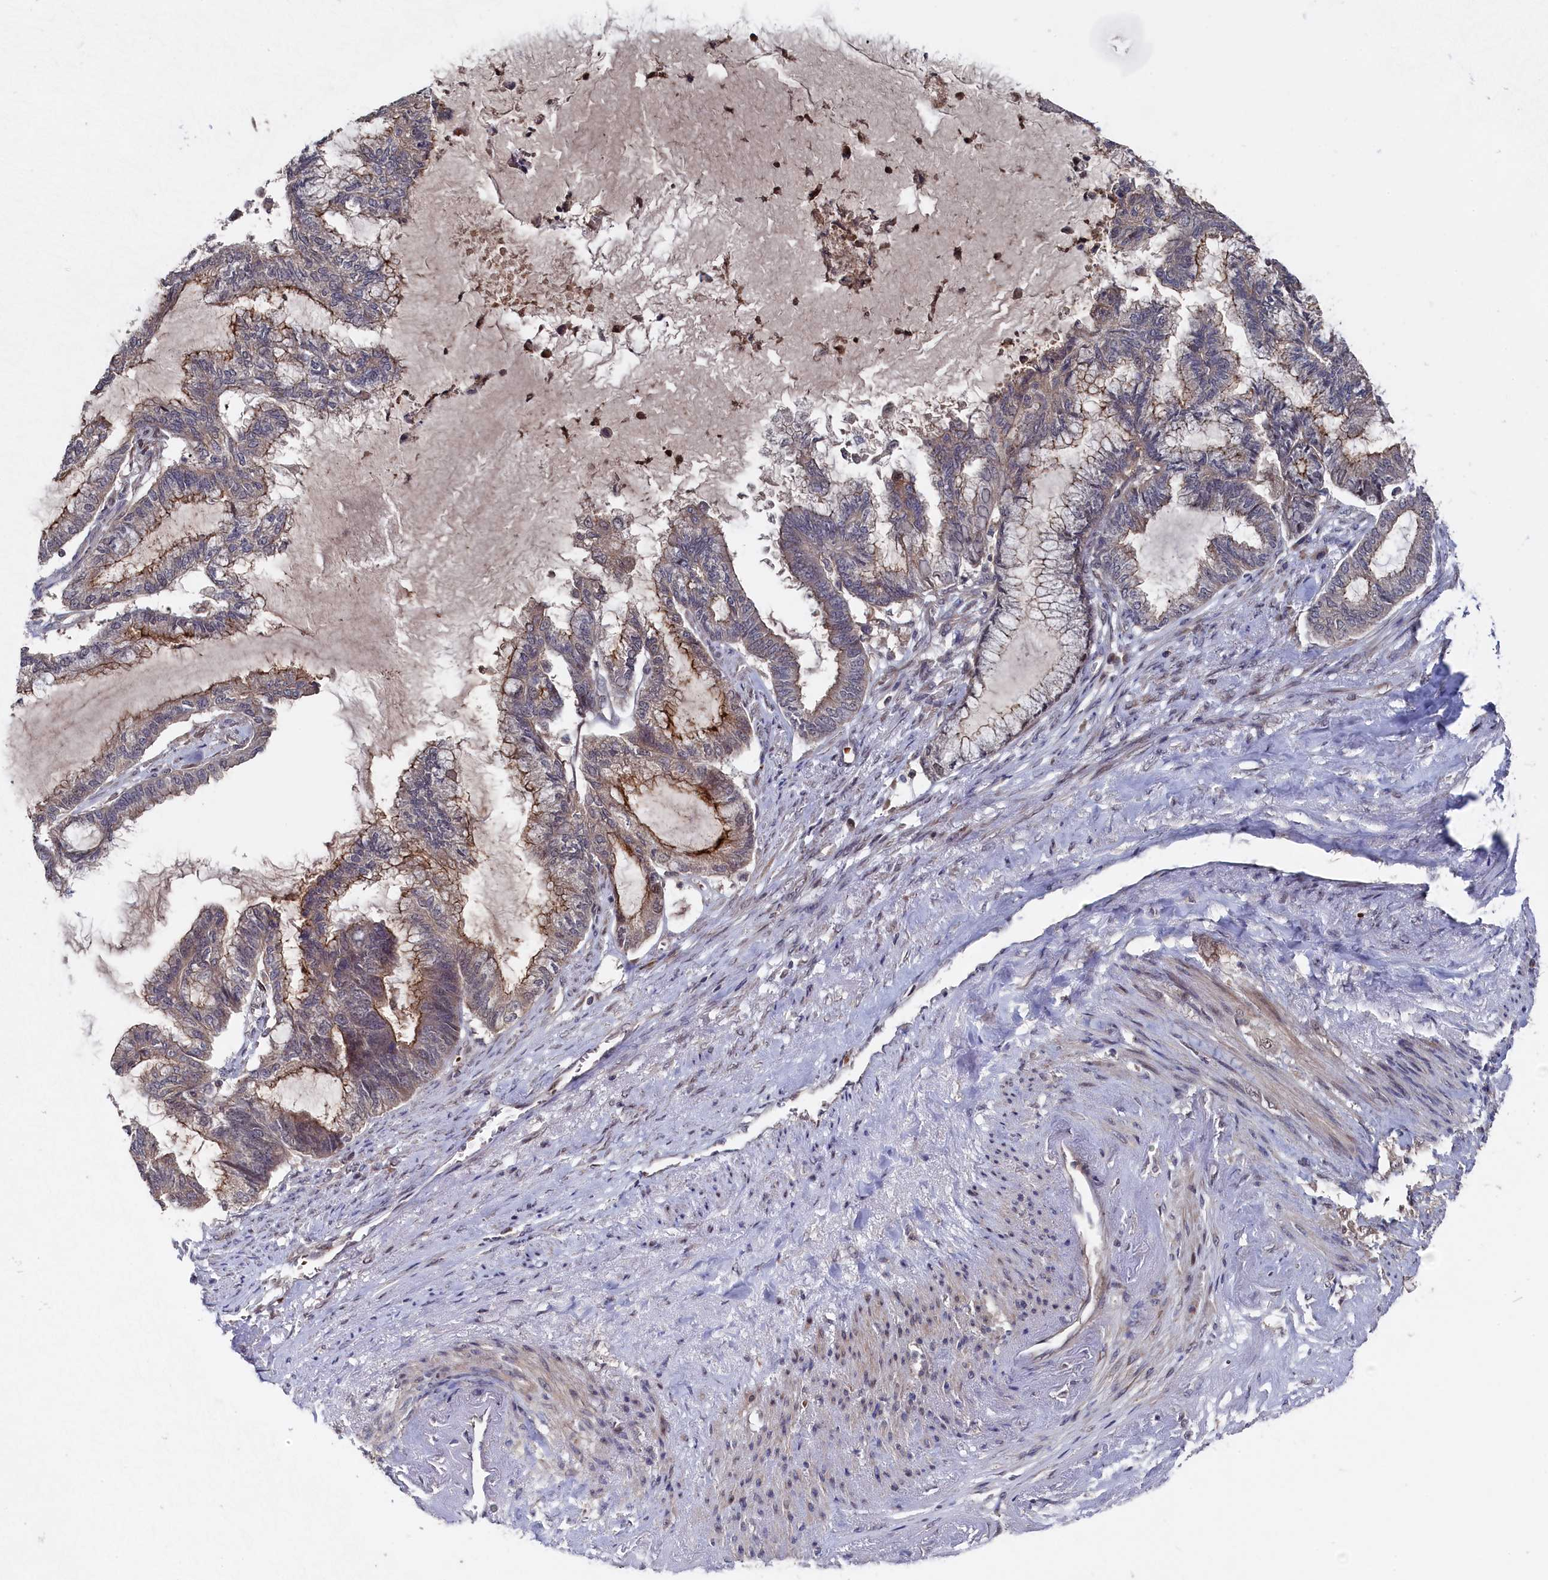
{"staining": {"intensity": "moderate", "quantity": "25%-75%", "location": "cytoplasmic/membranous"}, "tissue": "endometrial cancer", "cell_type": "Tumor cells", "image_type": "cancer", "snomed": [{"axis": "morphology", "description": "Adenocarcinoma, NOS"}, {"axis": "topography", "description": "Endometrium"}], "caption": "This is a histology image of immunohistochemistry (IHC) staining of adenocarcinoma (endometrial), which shows moderate staining in the cytoplasmic/membranous of tumor cells.", "gene": "TMC5", "patient": {"sex": "female", "age": 86}}